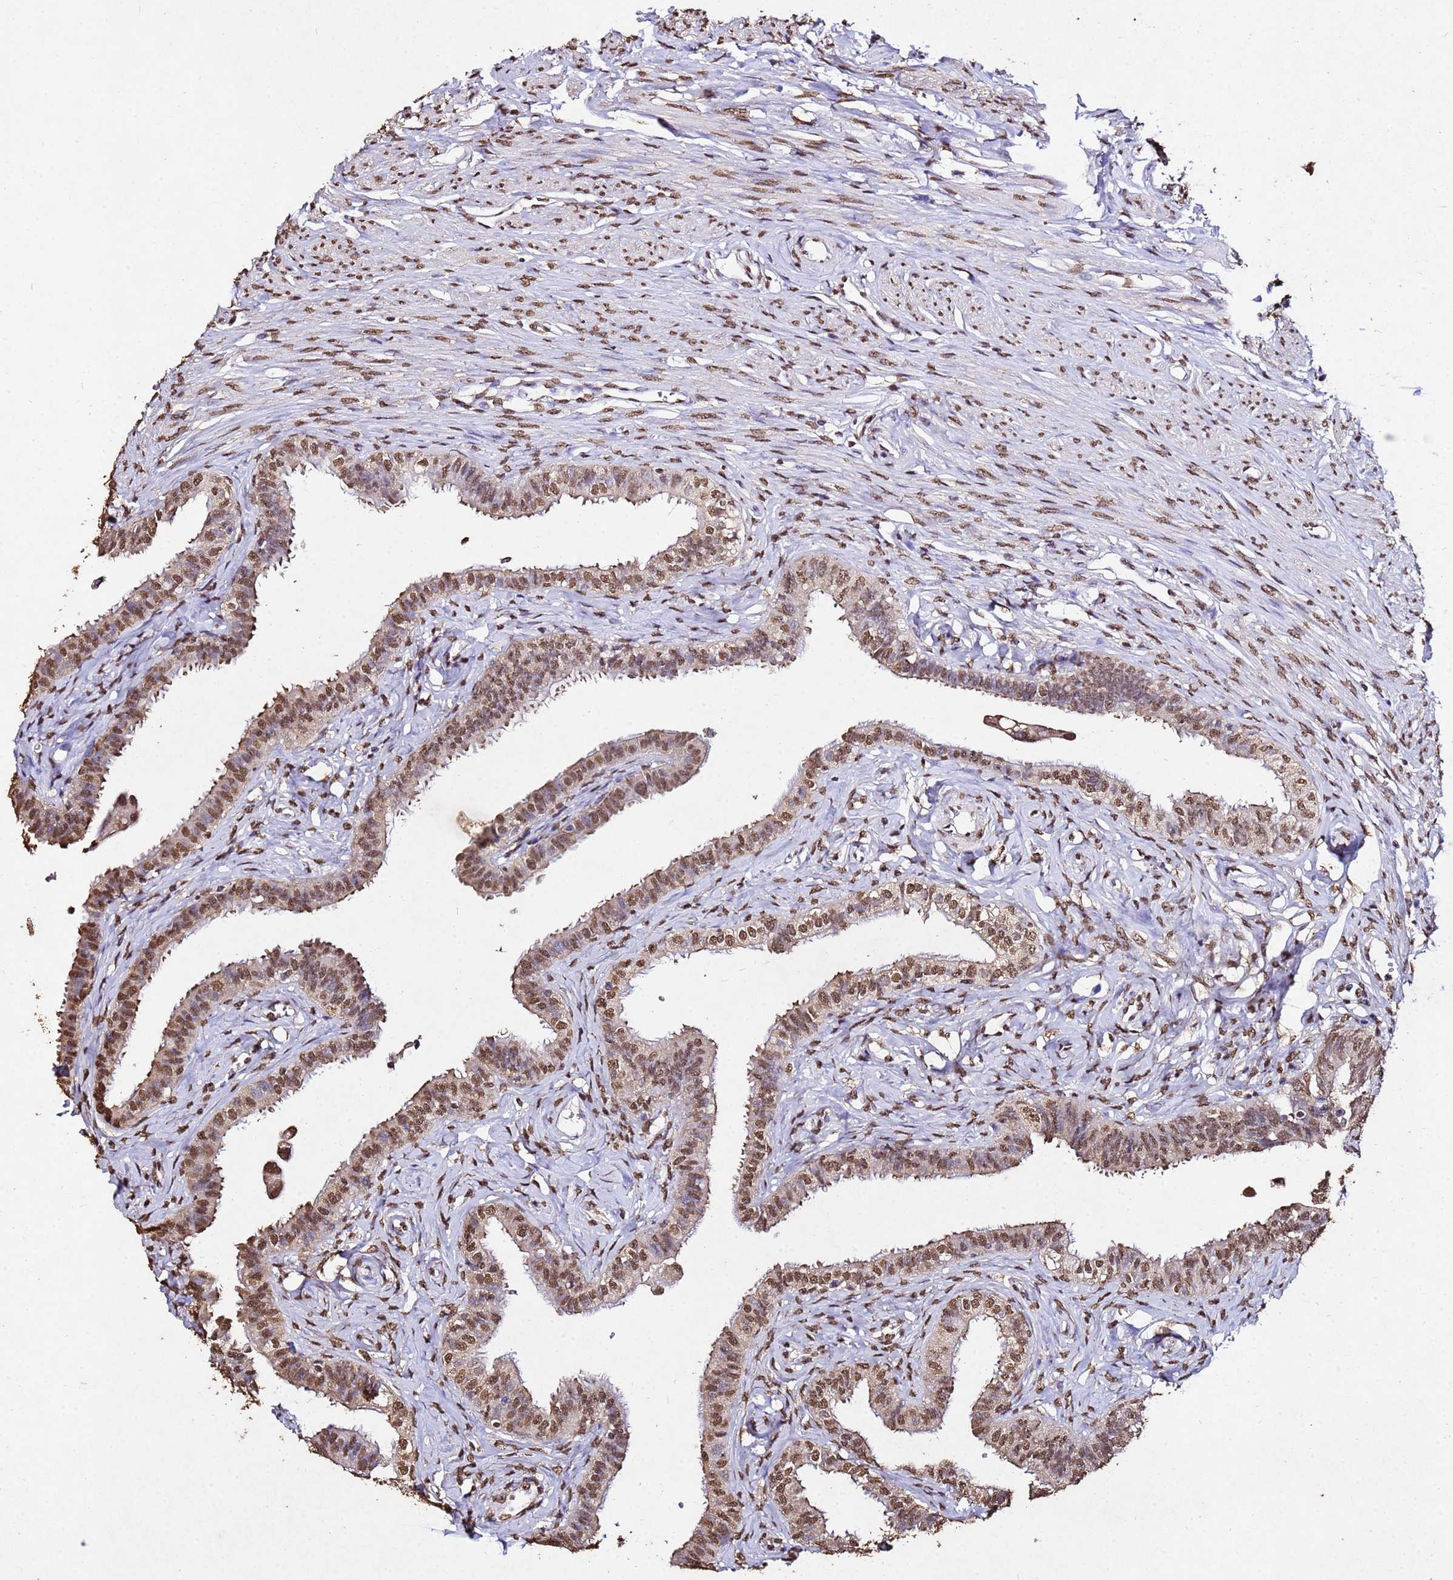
{"staining": {"intensity": "moderate", "quantity": ">75%", "location": "nuclear"}, "tissue": "fallopian tube", "cell_type": "Glandular cells", "image_type": "normal", "snomed": [{"axis": "morphology", "description": "Normal tissue, NOS"}, {"axis": "morphology", "description": "Carcinoma, NOS"}, {"axis": "topography", "description": "Fallopian tube"}, {"axis": "topography", "description": "Ovary"}], "caption": "Immunohistochemical staining of normal human fallopian tube demonstrates medium levels of moderate nuclear positivity in approximately >75% of glandular cells.", "gene": "MYOCD", "patient": {"sex": "female", "age": 59}}